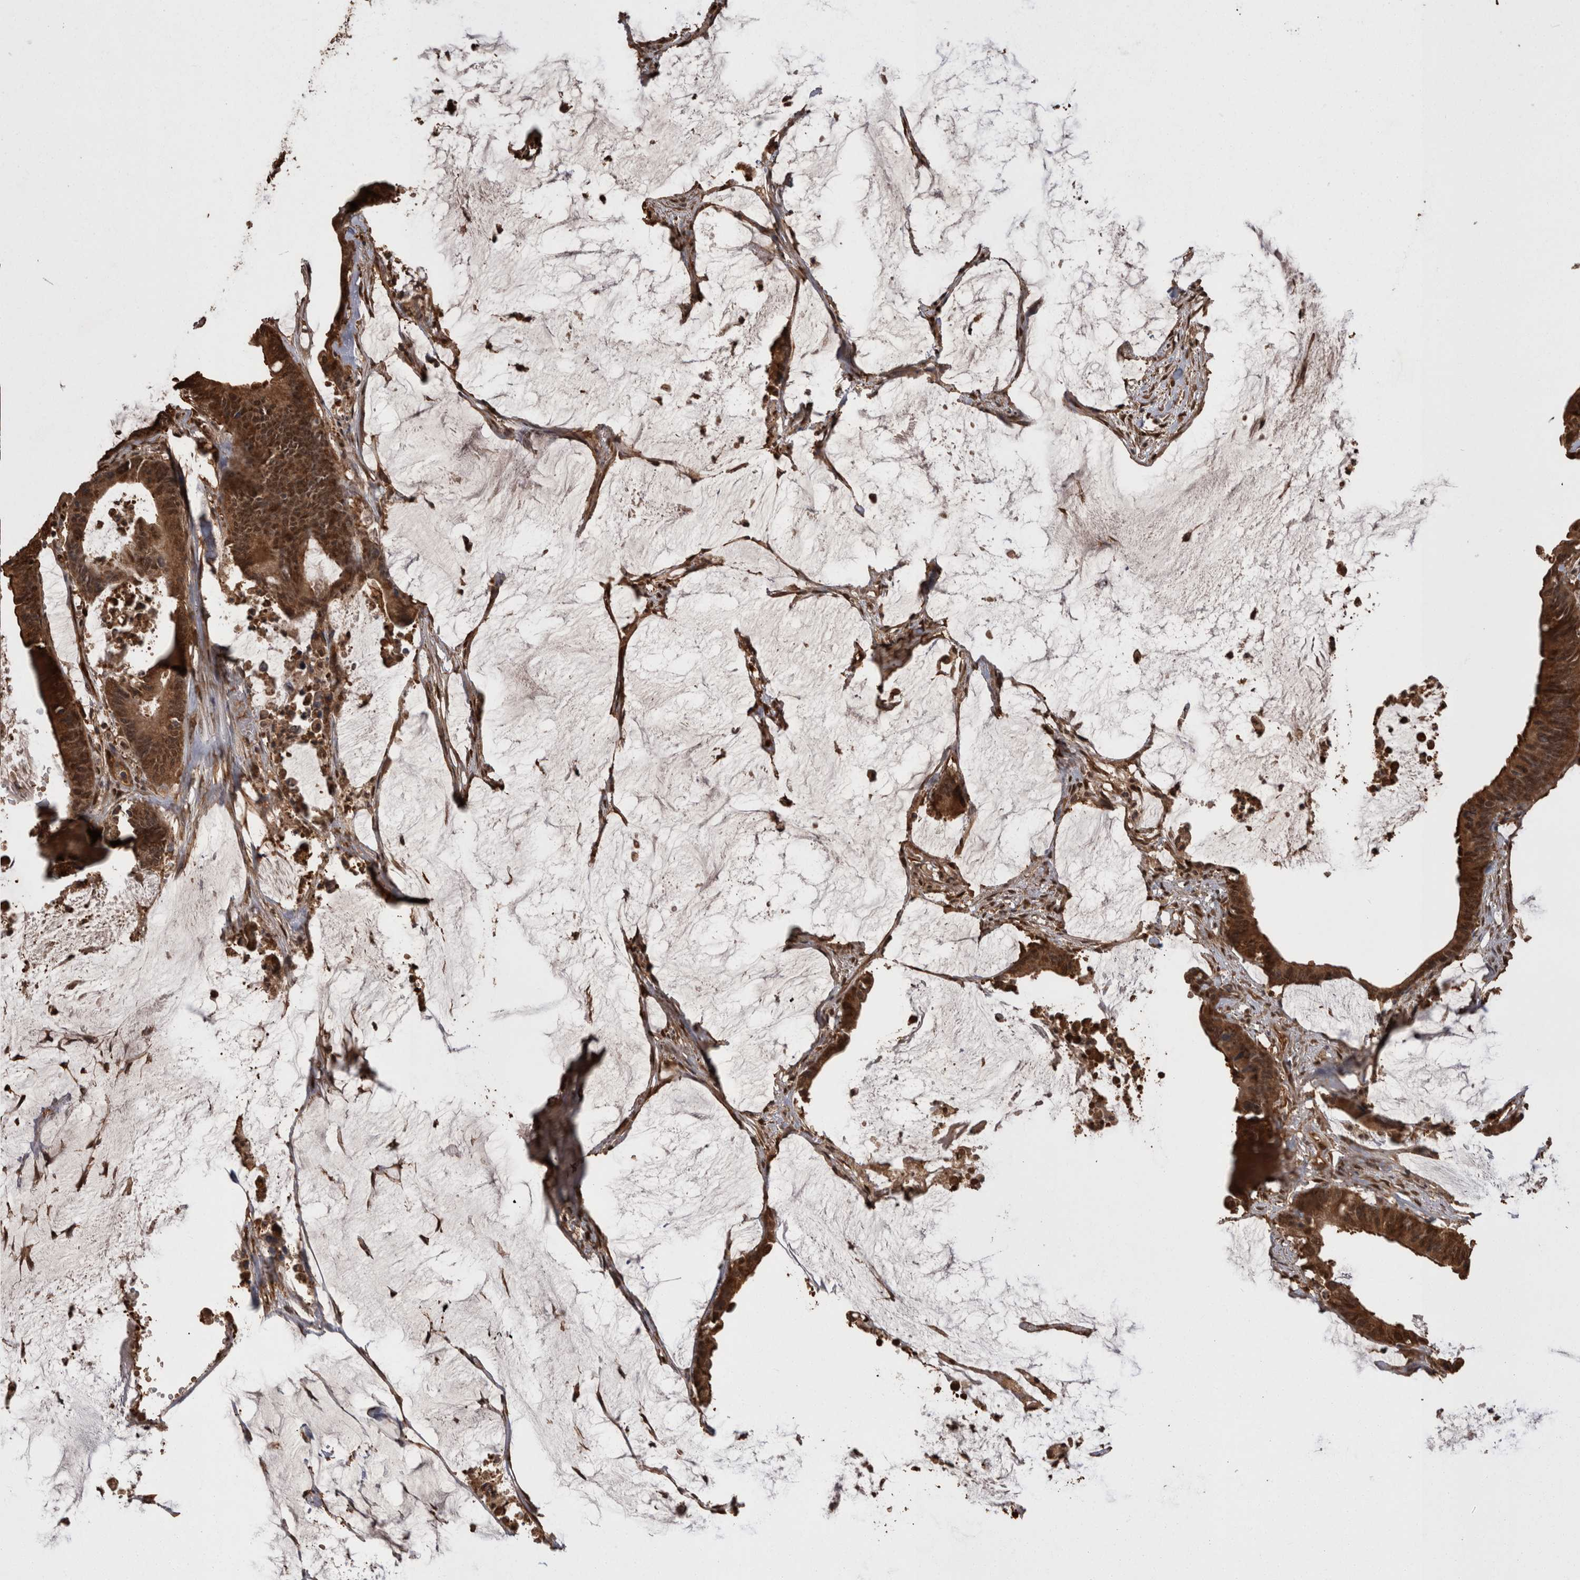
{"staining": {"intensity": "strong", "quantity": ">75%", "location": "cytoplasmic/membranous,nuclear"}, "tissue": "colorectal cancer", "cell_type": "Tumor cells", "image_type": "cancer", "snomed": [{"axis": "morphology", "description": "Adenocarcinoma, NOS"}, {"axis": "topography", "description": "Rectum"}], "caption": "The histopathology image demonstrates a brown stain indicating the presence of a protein in the cytoplasmic/membranous and nuclear of tumor cells in adenocarcinoma (colorectal).", "gene": "LXN", "patient": {"sex": "female", "age": 66}}